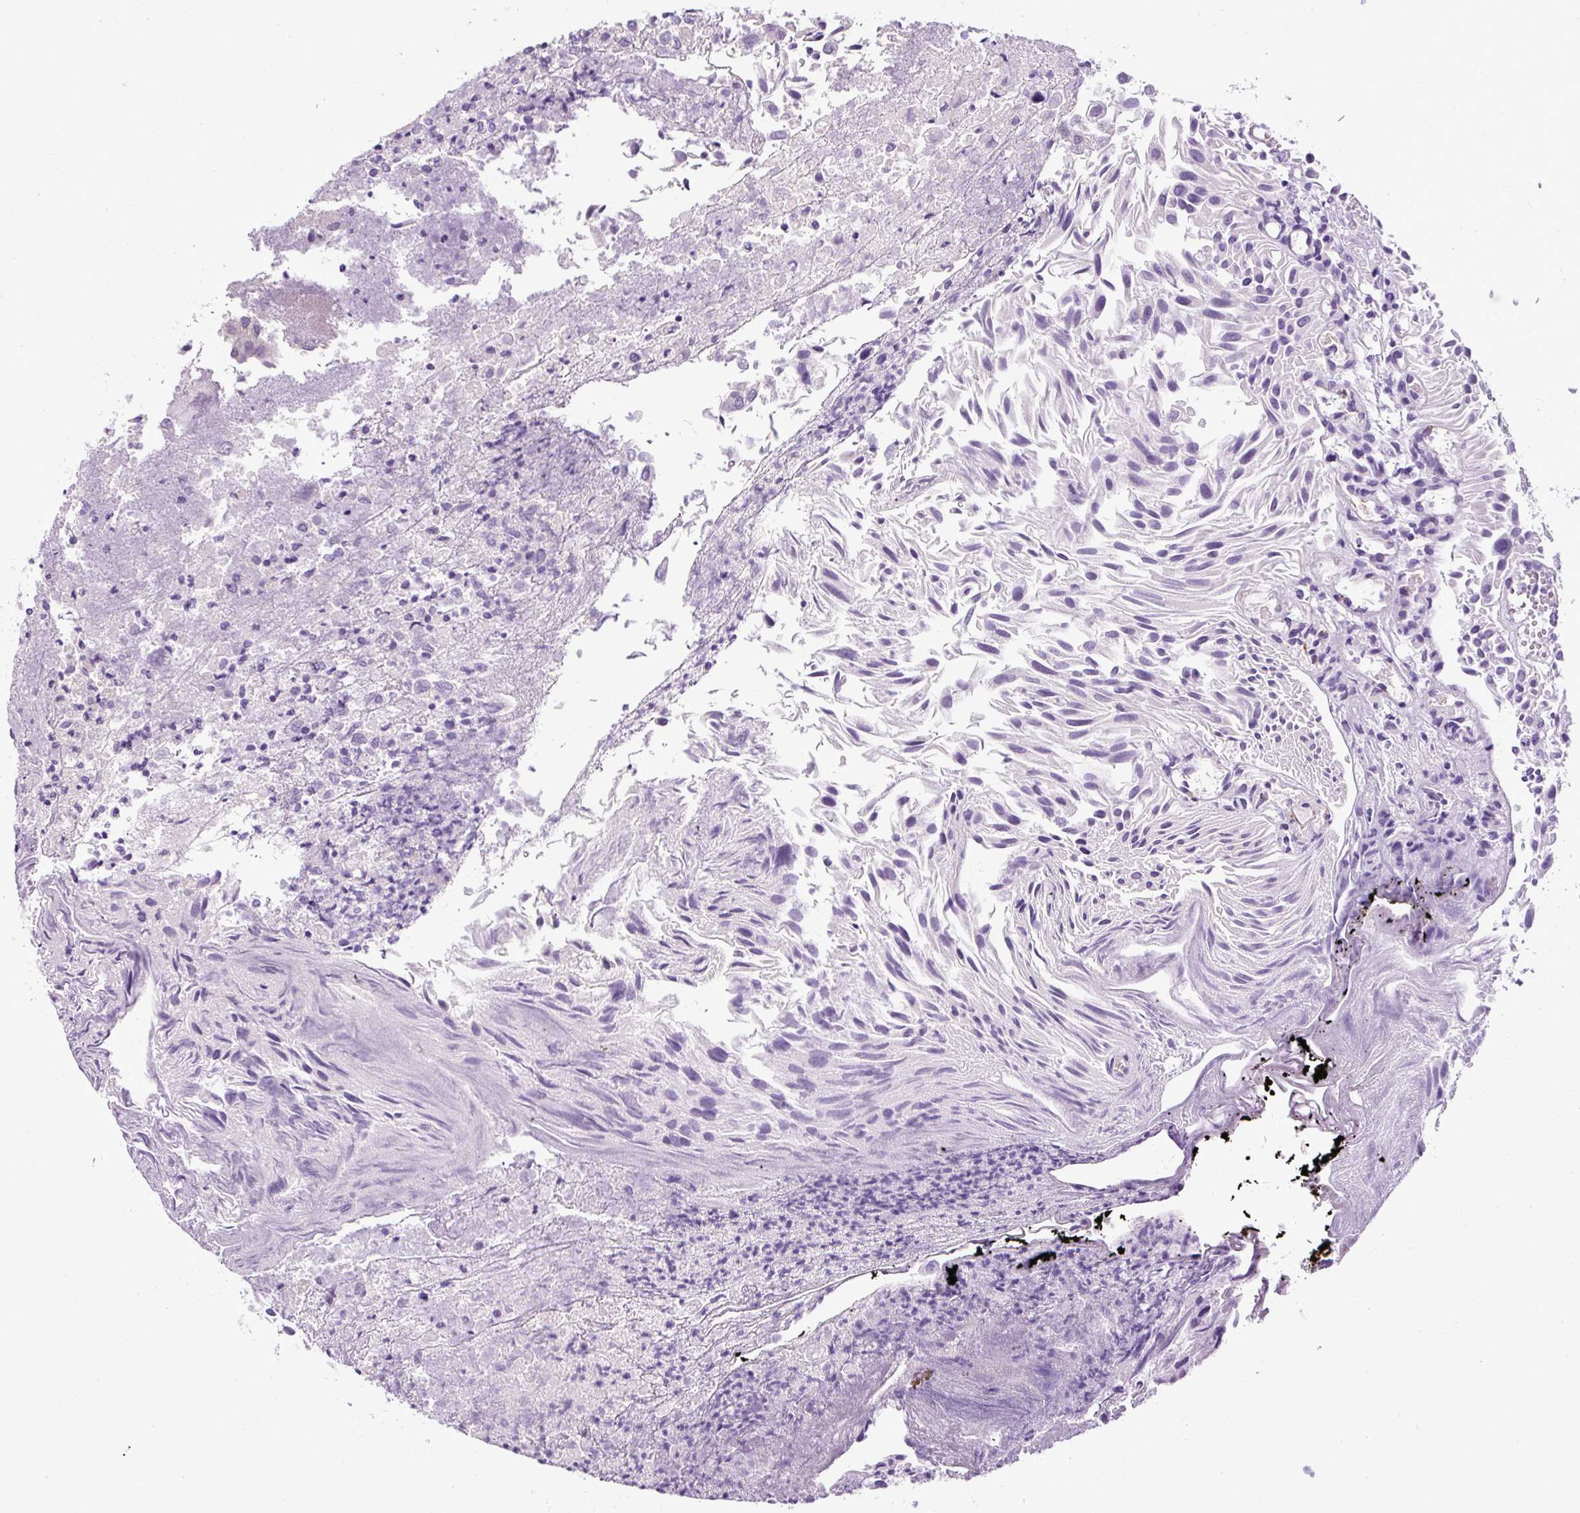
{"staining": {"intensity": "negative", "quantity": "none", "location": "none"}, "tissue": "urothelial cancer", "cell_type": "Tumor cells", "image_type": "cancer", "snomed": [{"axis": "morphology", "description": "Urothelial carcinoma, Low grade"}, {"axis": "topography", "description": "Urinary bladder"}], "caption": "The photomicrograph exhibits no staining of tumor cells in low-grade urothelial carcinoma. (IHC, brightfield microscopy, high magnification).", "gene": "LEFTY2", "patient": {"sex": "female", "age": 89}}